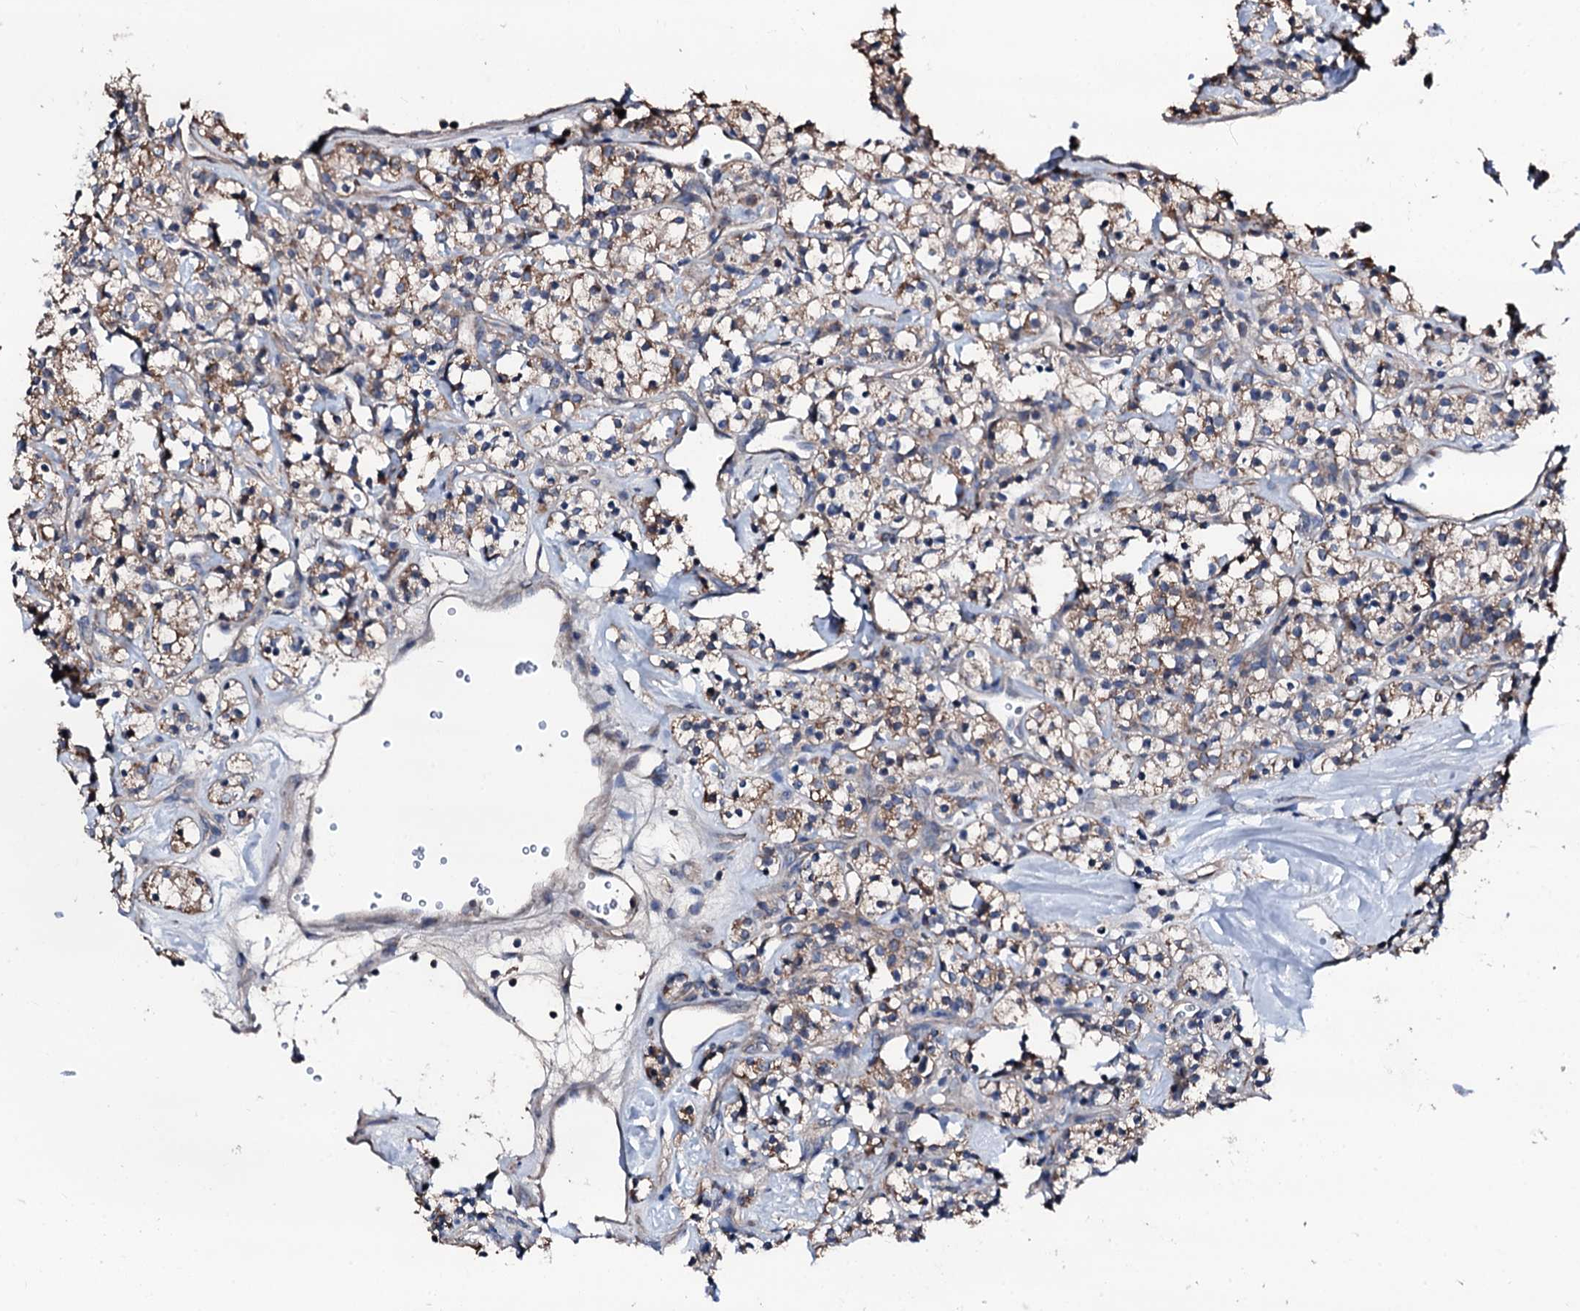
{"staining": {"intensity": "weak", "quantity": ">75%", "location": "cytoplasmic/membranous"}, "tissue": "renal cancer", "cell_type": "Tumor cells", "image_type": "cancer", "snomed": [{"axis": "morphology", "description": "Adenocarcinoma, NOS"}, {"axis": "topography", "description": "Kidney"}], "caption": "Renal adenocarcinoma stained with DAB immunohistochemistry reveals low levels of weak cytoplasmic/membranous staining in approximately >75% of tumor cells.", "gene": "TRAFD1", "patient": {"sex": "male", "age": 77}}